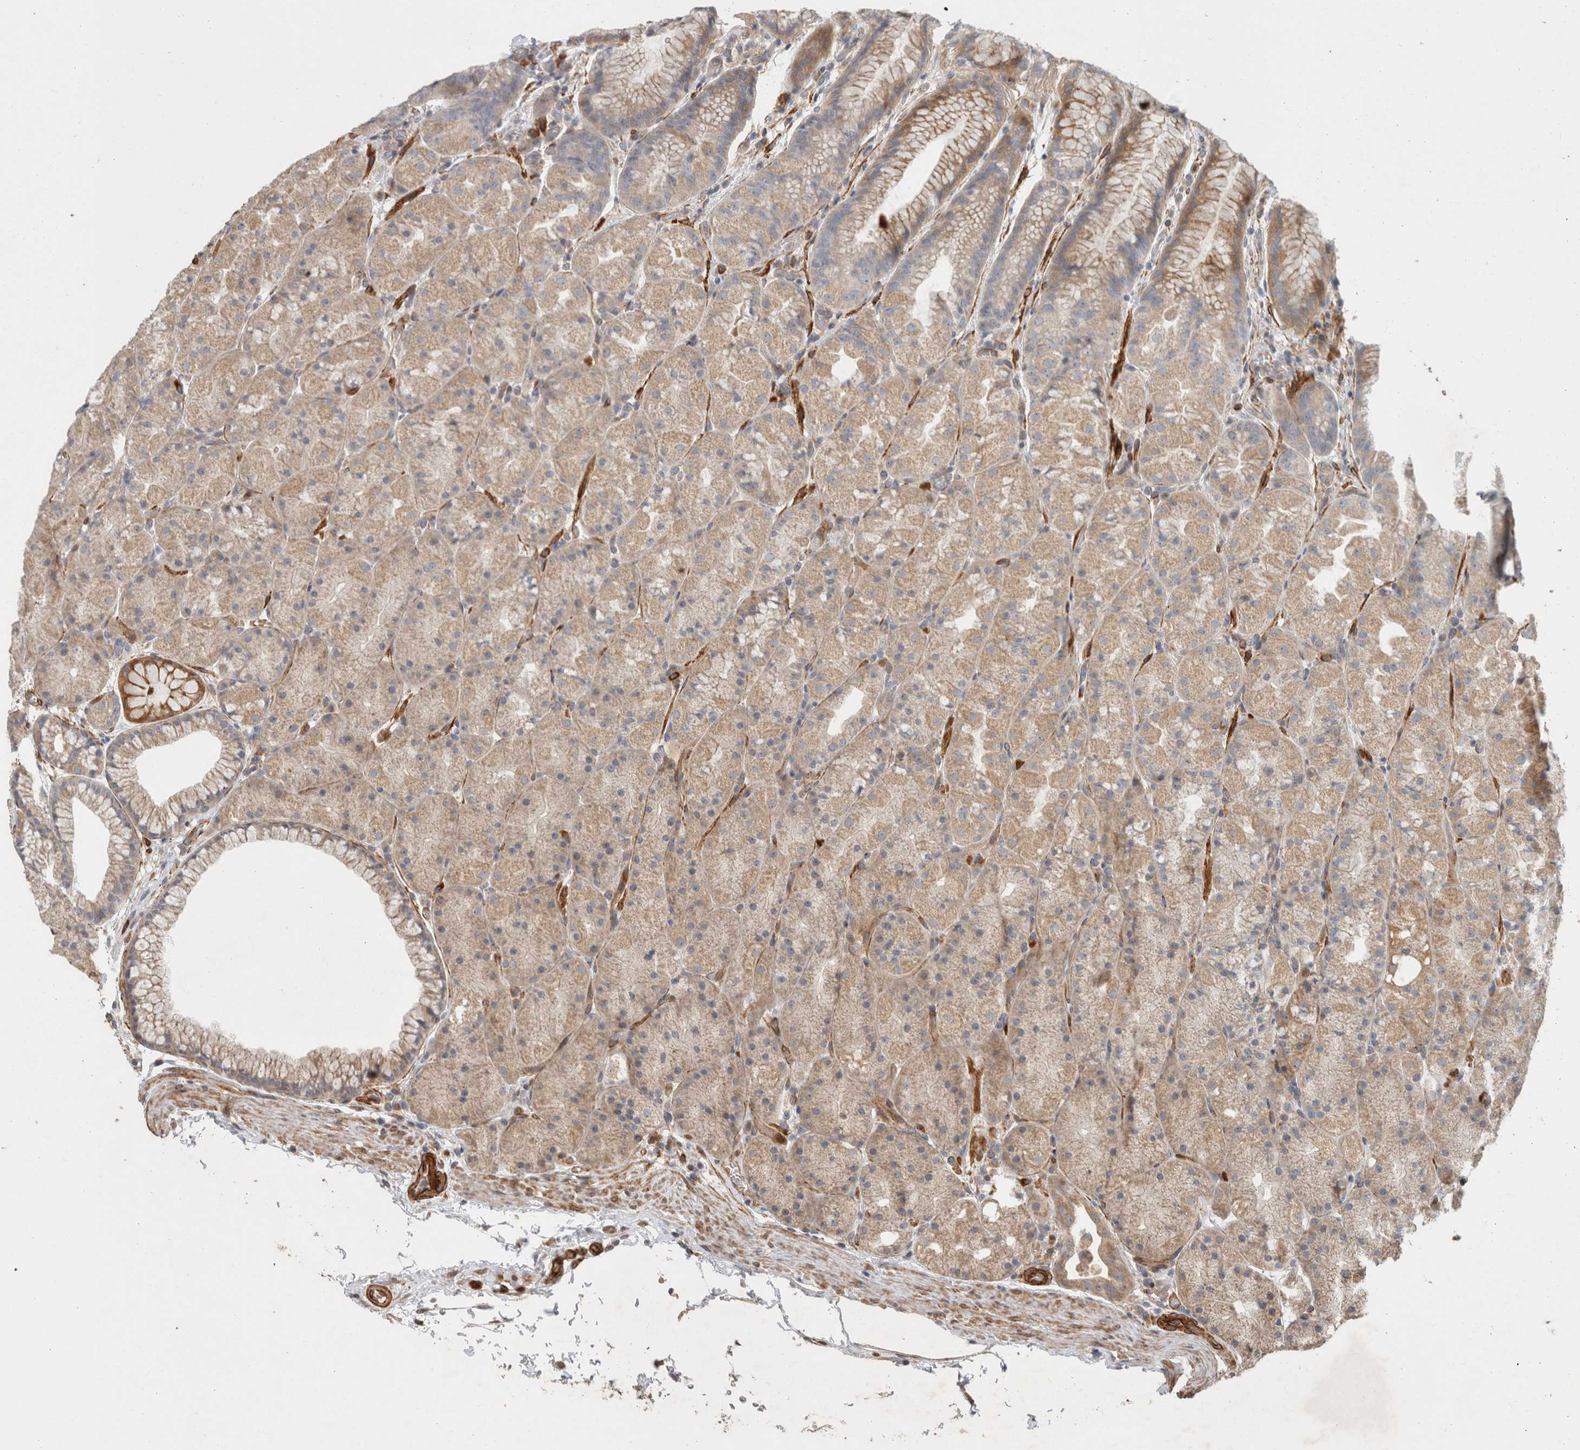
{"staining": {"intensity": "moderate", "quantity": ">75%", "location": "cytoplasmic/membranous"}, "tissue": "stomach", "cell_type": "Glandular cells", "image_type": "normal", "snomed": [{"axis": "morphology", "description": "Normal tissue, NOS"}, {"axis": "topography", "description": "Stomach, upper"}, {"axis": "topography", "description": "Stomach"}], "caption": "Protein expression analysis of normal human stomach reveals moderate cytoplasmic/membranous positivity in about >75% of glandular cells.", "gene": "SIPA1L2", "patient": {"sex": "male", "age": 48}}